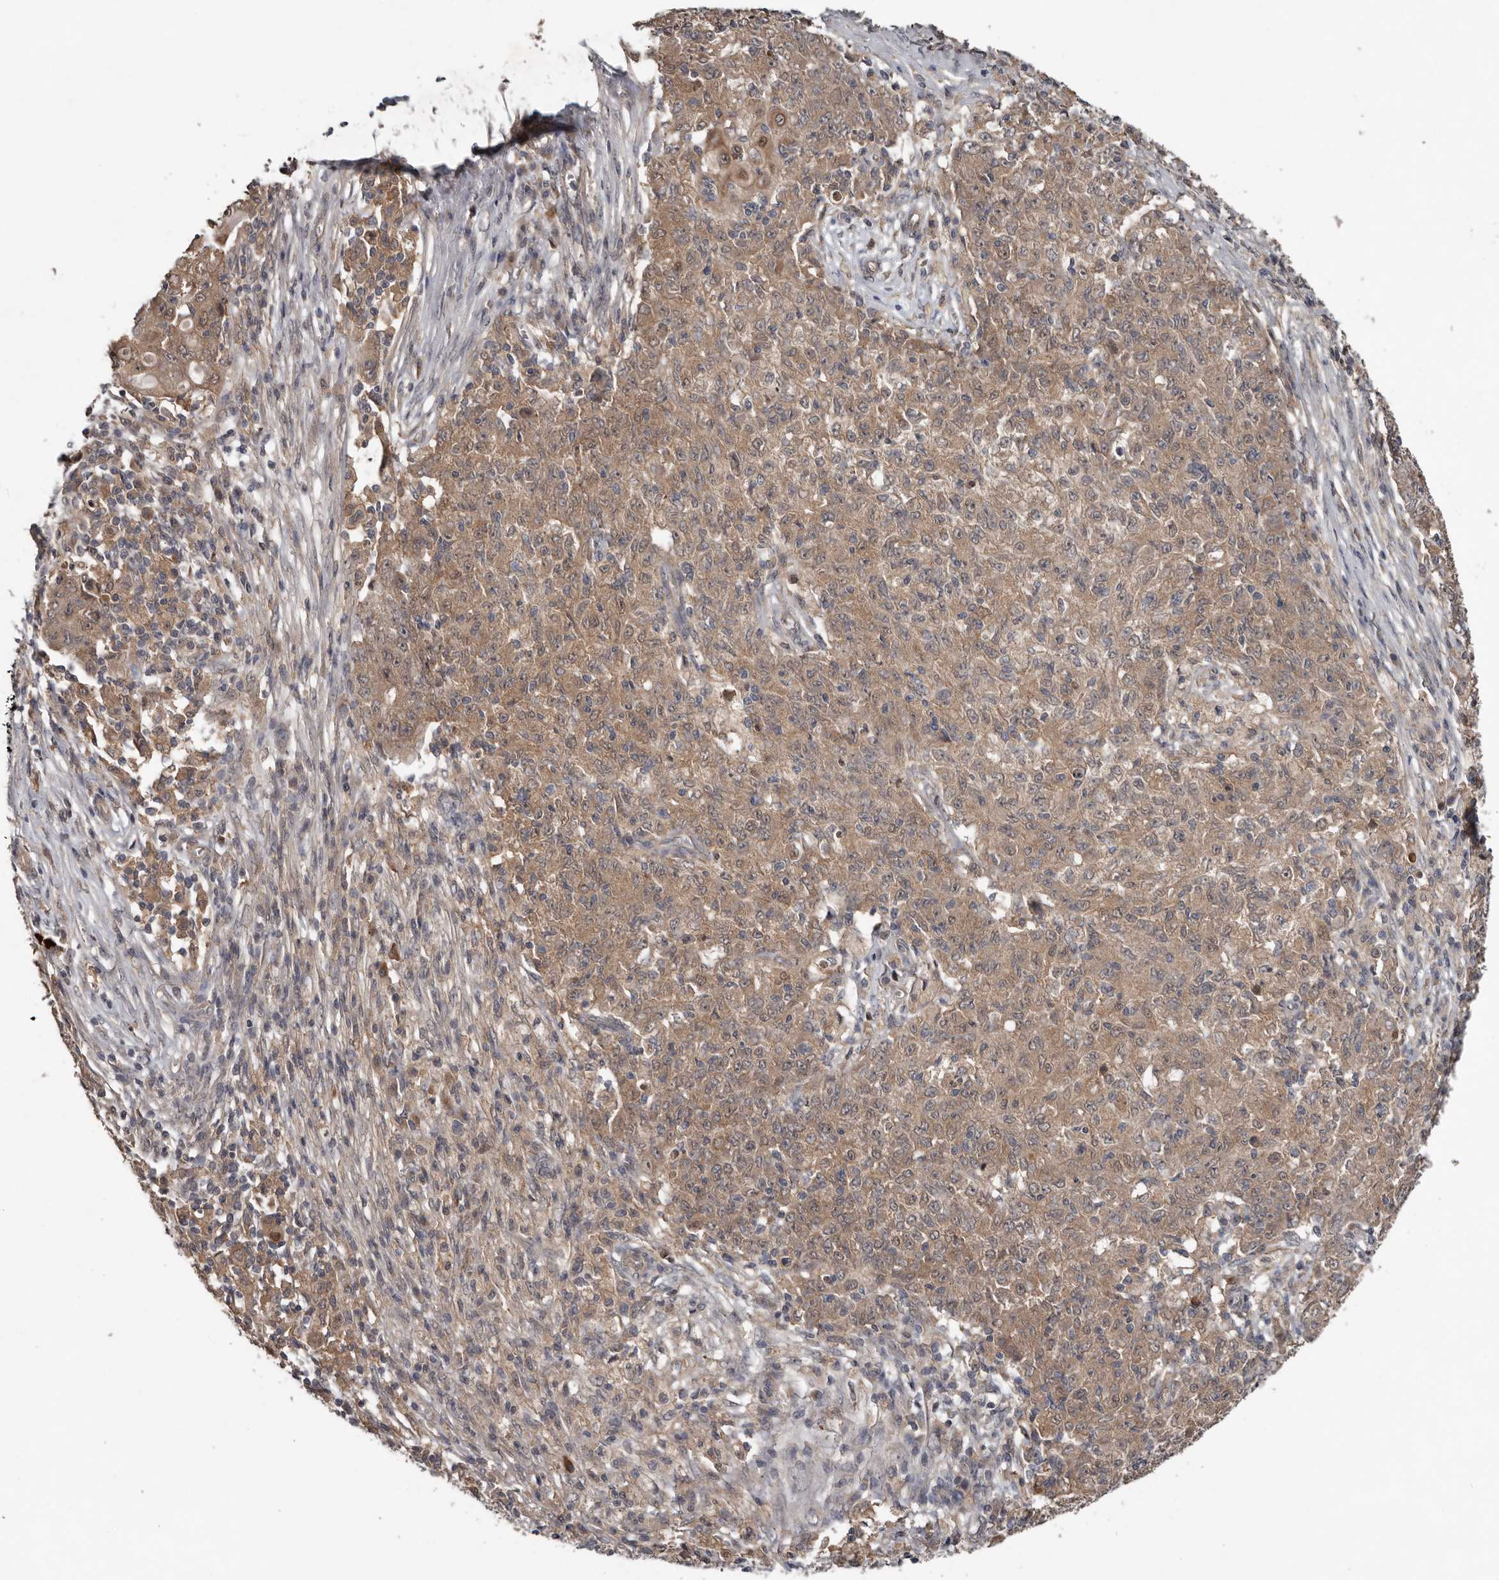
{"staining": {"intensity": "moderate", "quantity": ">75%", "location": "cytoplasmic/membranous"}, "tissue": "ovarian cancer", "cell_type": "Tumor cells", "image_type": "cancer", "snomed": [{"axis": "morphology", "description": "Carcinoma, endometroid"}, {"axis": "topography", "description": "Ovary"}], "caption": "A medium amount of moderate cytoplasmic/membranous positivity is identified in about >75% of tumor cells in ovarian cancer (endometroid carcinoma) tissue.", "gene": "DNAJB4", "patient": {"sex": "female", "age": 42}}